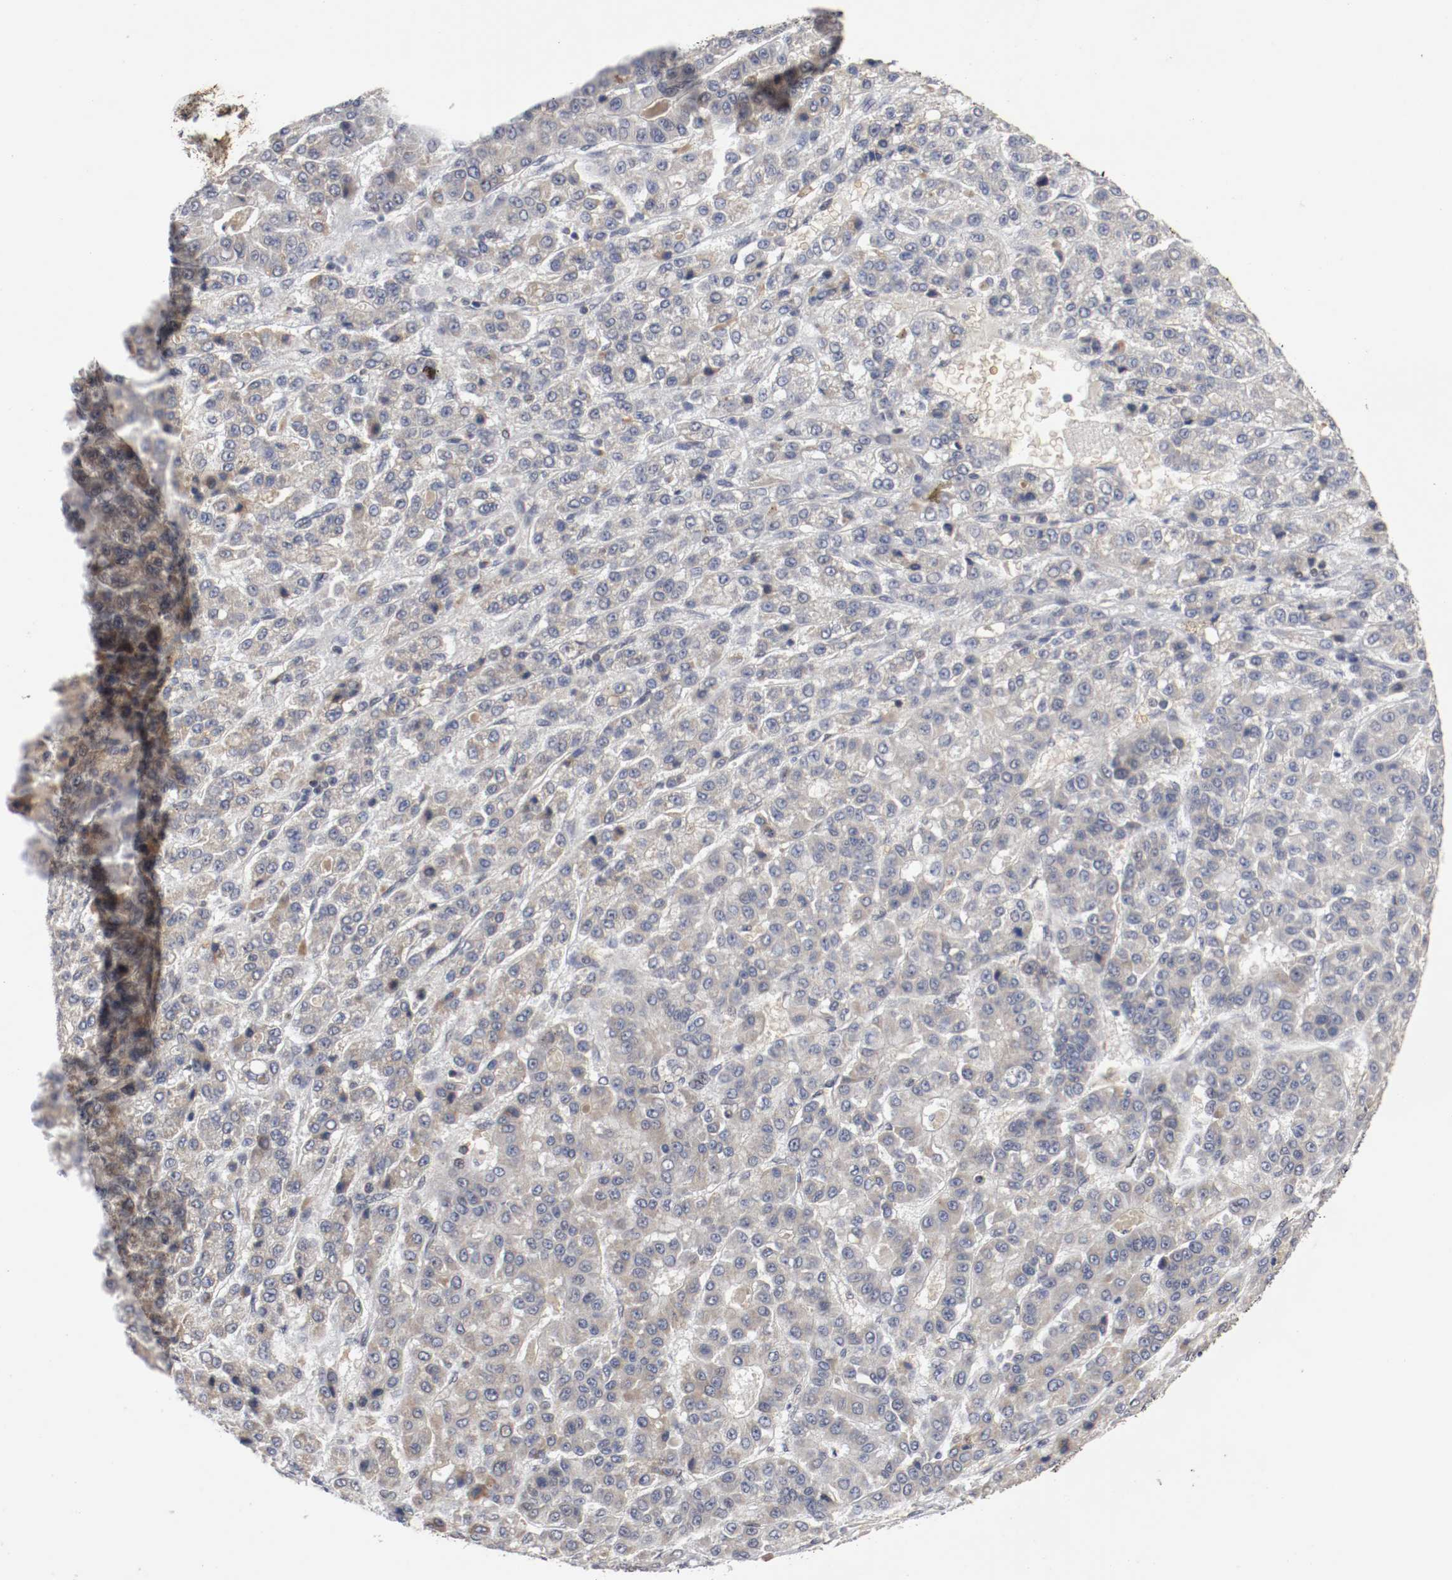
{"staining": {"intensity": "moderate", "quantity": ">75%", "location": "cytoplasmic/membranous"}, "tissue": "liver cancer", "cell_type": "Tumor cells", "image_type": "cancer", "snomed": [{"axis": "morphology", "description": "Carcinoma, Hepatocellular, NOS"}, {"axis": "topography", "description": "Liver"}], "caption": "This photomicrograph shows liver cancer stained with IHC to label a protein in brown. The cytoplasmic/membranous of tumor cells show moderate positivity for the protein. Nuclei are counter-stained blue.", "gene": "JUND", "patient": {"sex": "male", "age": 70}}